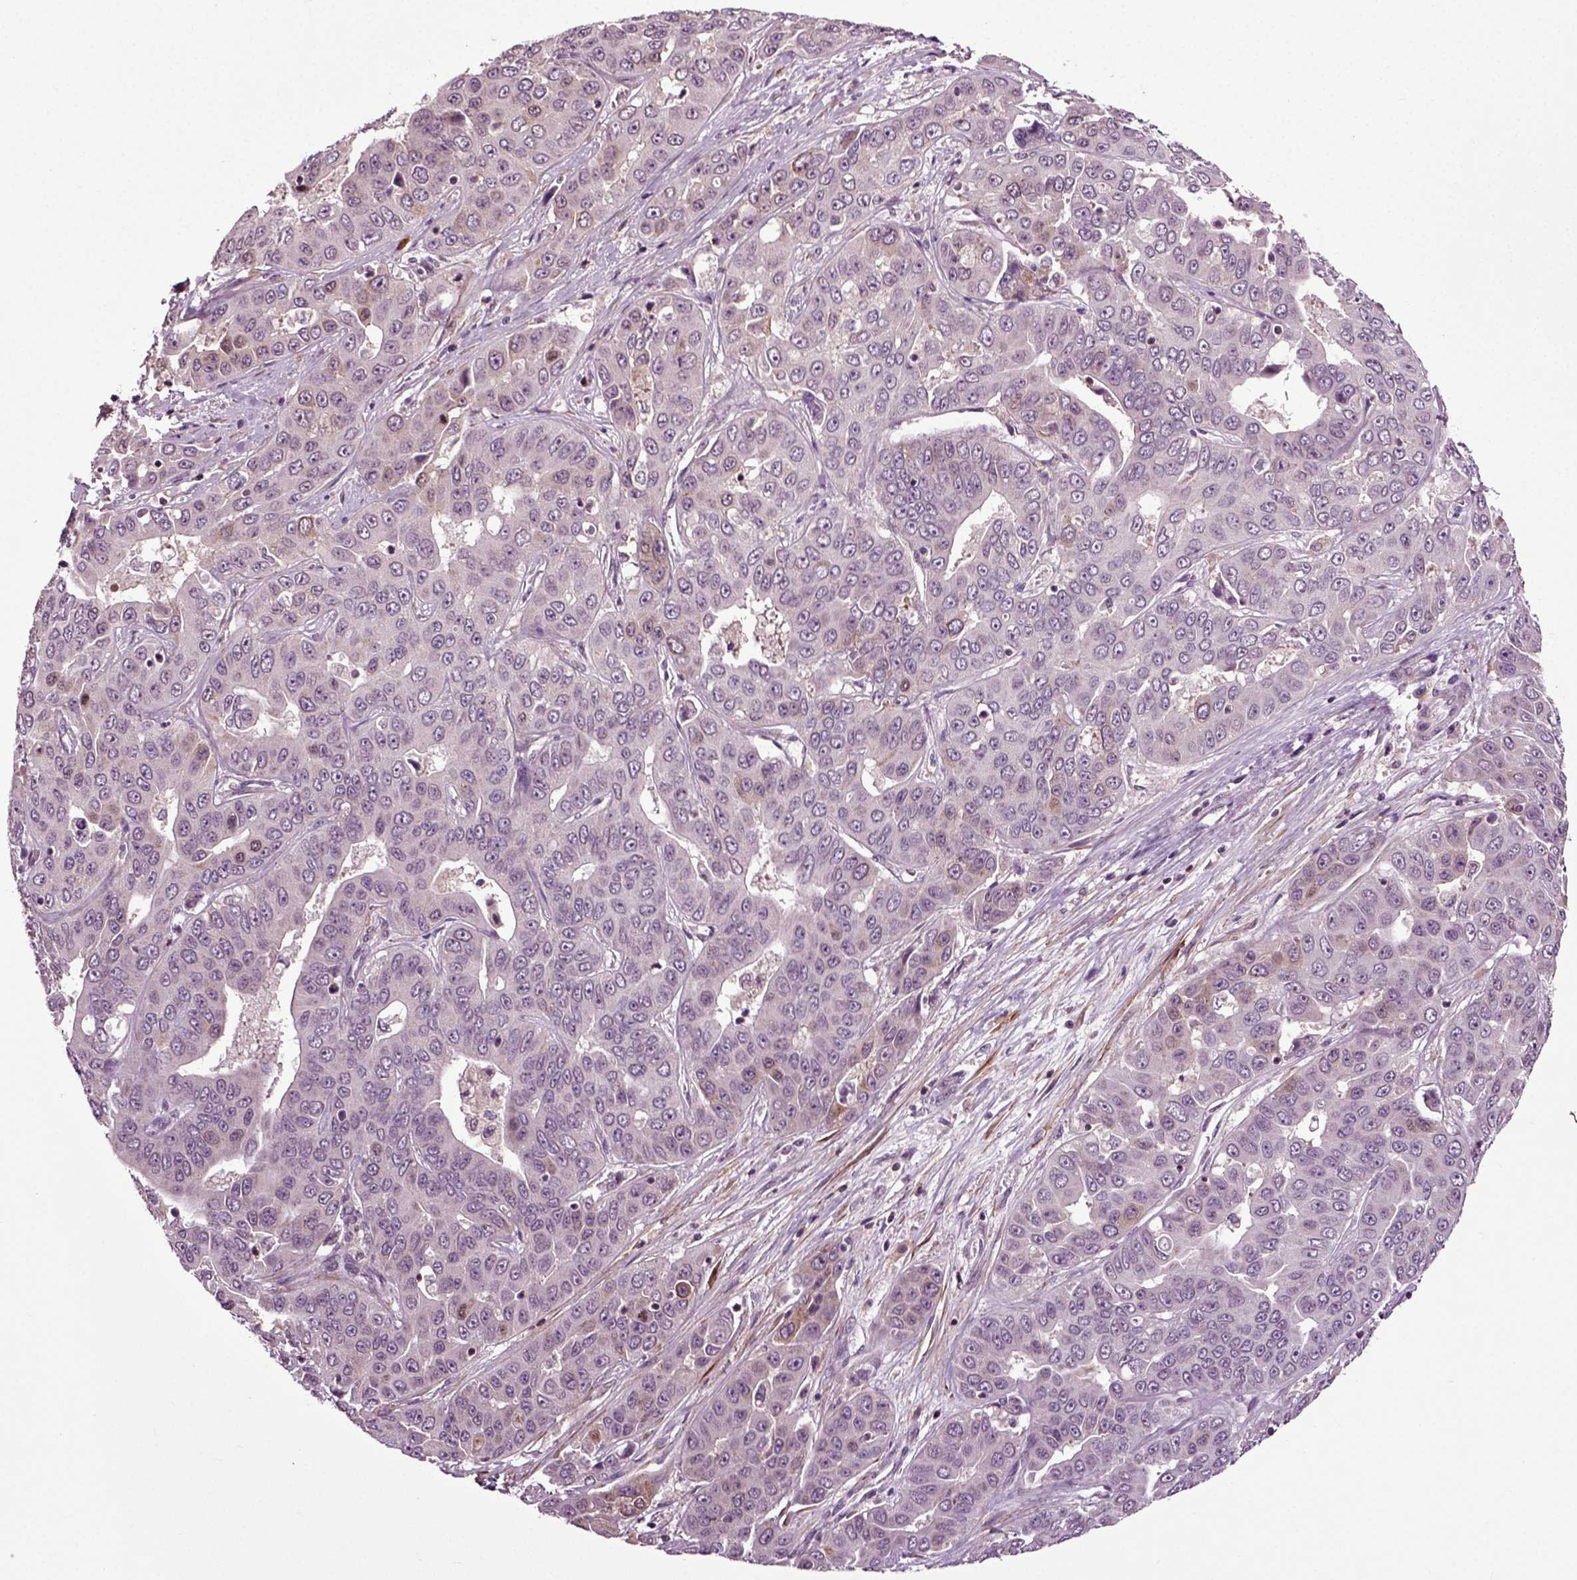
{"staining": {"intensity": "weak", "quantity": "<25%", "location": "cytoplasmic/membranous"}, "tissue": "liver cancer", "cell_type": "Tumor cells", "image_type": "cancer", "snomed": [{"axis": "morphology", "description": "Cholangiocarcinoma"}, {"axis": "topography", "description": "Liver"}], "caption": "The immunohistochemistry (IHC) micrograph has no significant staining in tumor cells of liver cholangiocarcinoma tissue.", "gene": "KNSTRN", "patient": {"sex": "female", "age": 52}}